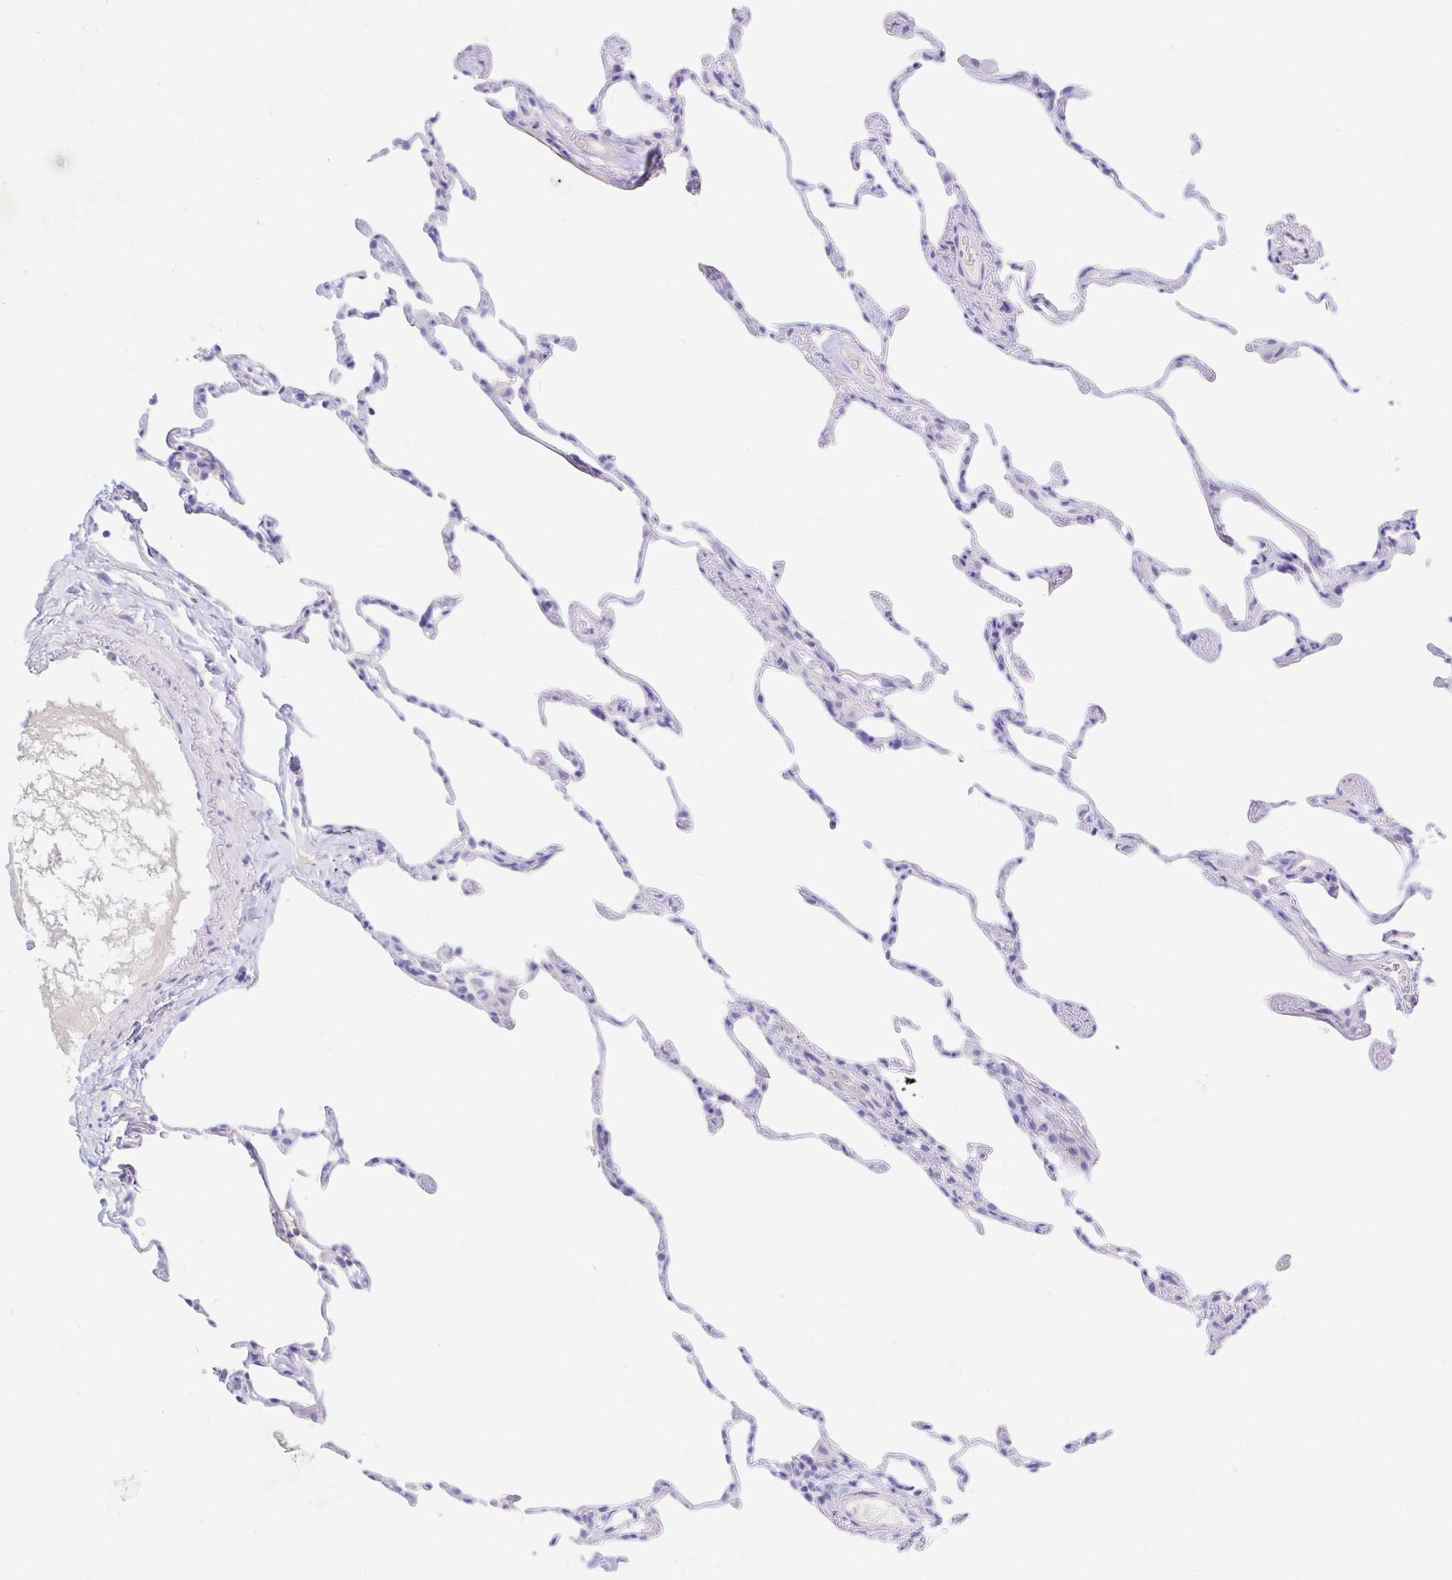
{"staining": {"intensity": "negative", "quantity": "none", "location": "none"}, "tissue": "lung", "cell_type": "Alveolar cells", "image_type": "normal", "snomed": [{"axis": "morphology", "description": "Normal tissue, NOS"}, {"axis": "topography", "description": "Lung"}], "caption": "Human lung stained for a protein using IHC exhibits no staining in alveolar cells.", "gene": "NR2E1", "patient": {"sex": "female", "age": 57}}